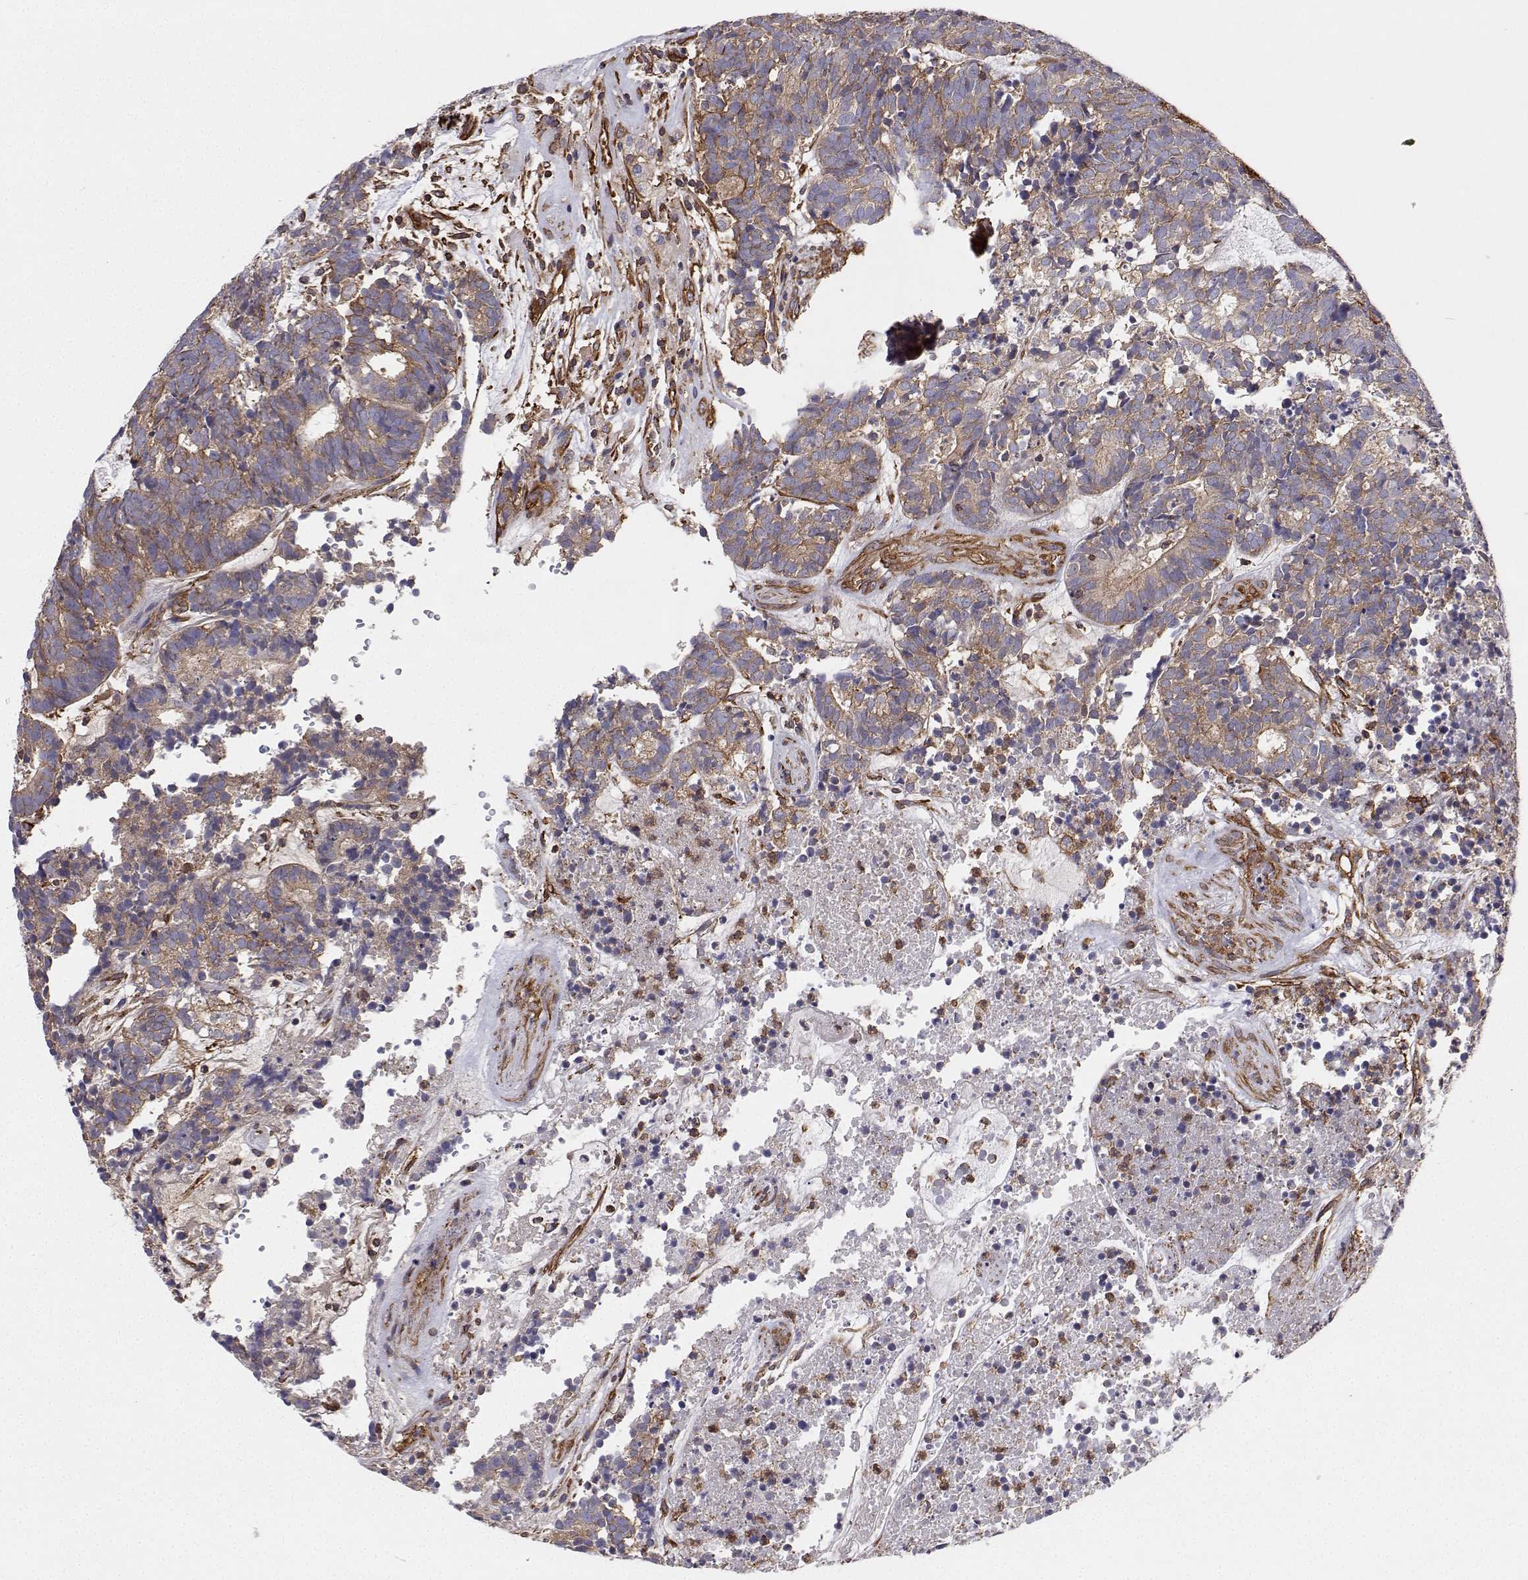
{"staining": {"intensity": "weak", "quantity": "25%-75%", "location": "cytoplasmic/membranous"}, "tissue": "head and neck cancer", "cell_type": "Tumor cells", "image_type": "cancer", "snomed": [{"axis": "morphology", "description": "Adenocarcinoma, NOS"}, {"axis": "topography", "description": "Head-Neck"}], "caption": "A brown stain labels weak cytoplasmic/membranous expression of a protein in human head and neck adenocarcinoma tumor cells.", "gene": "MYH9", "patient": {"sex": "female", "age": 81}}